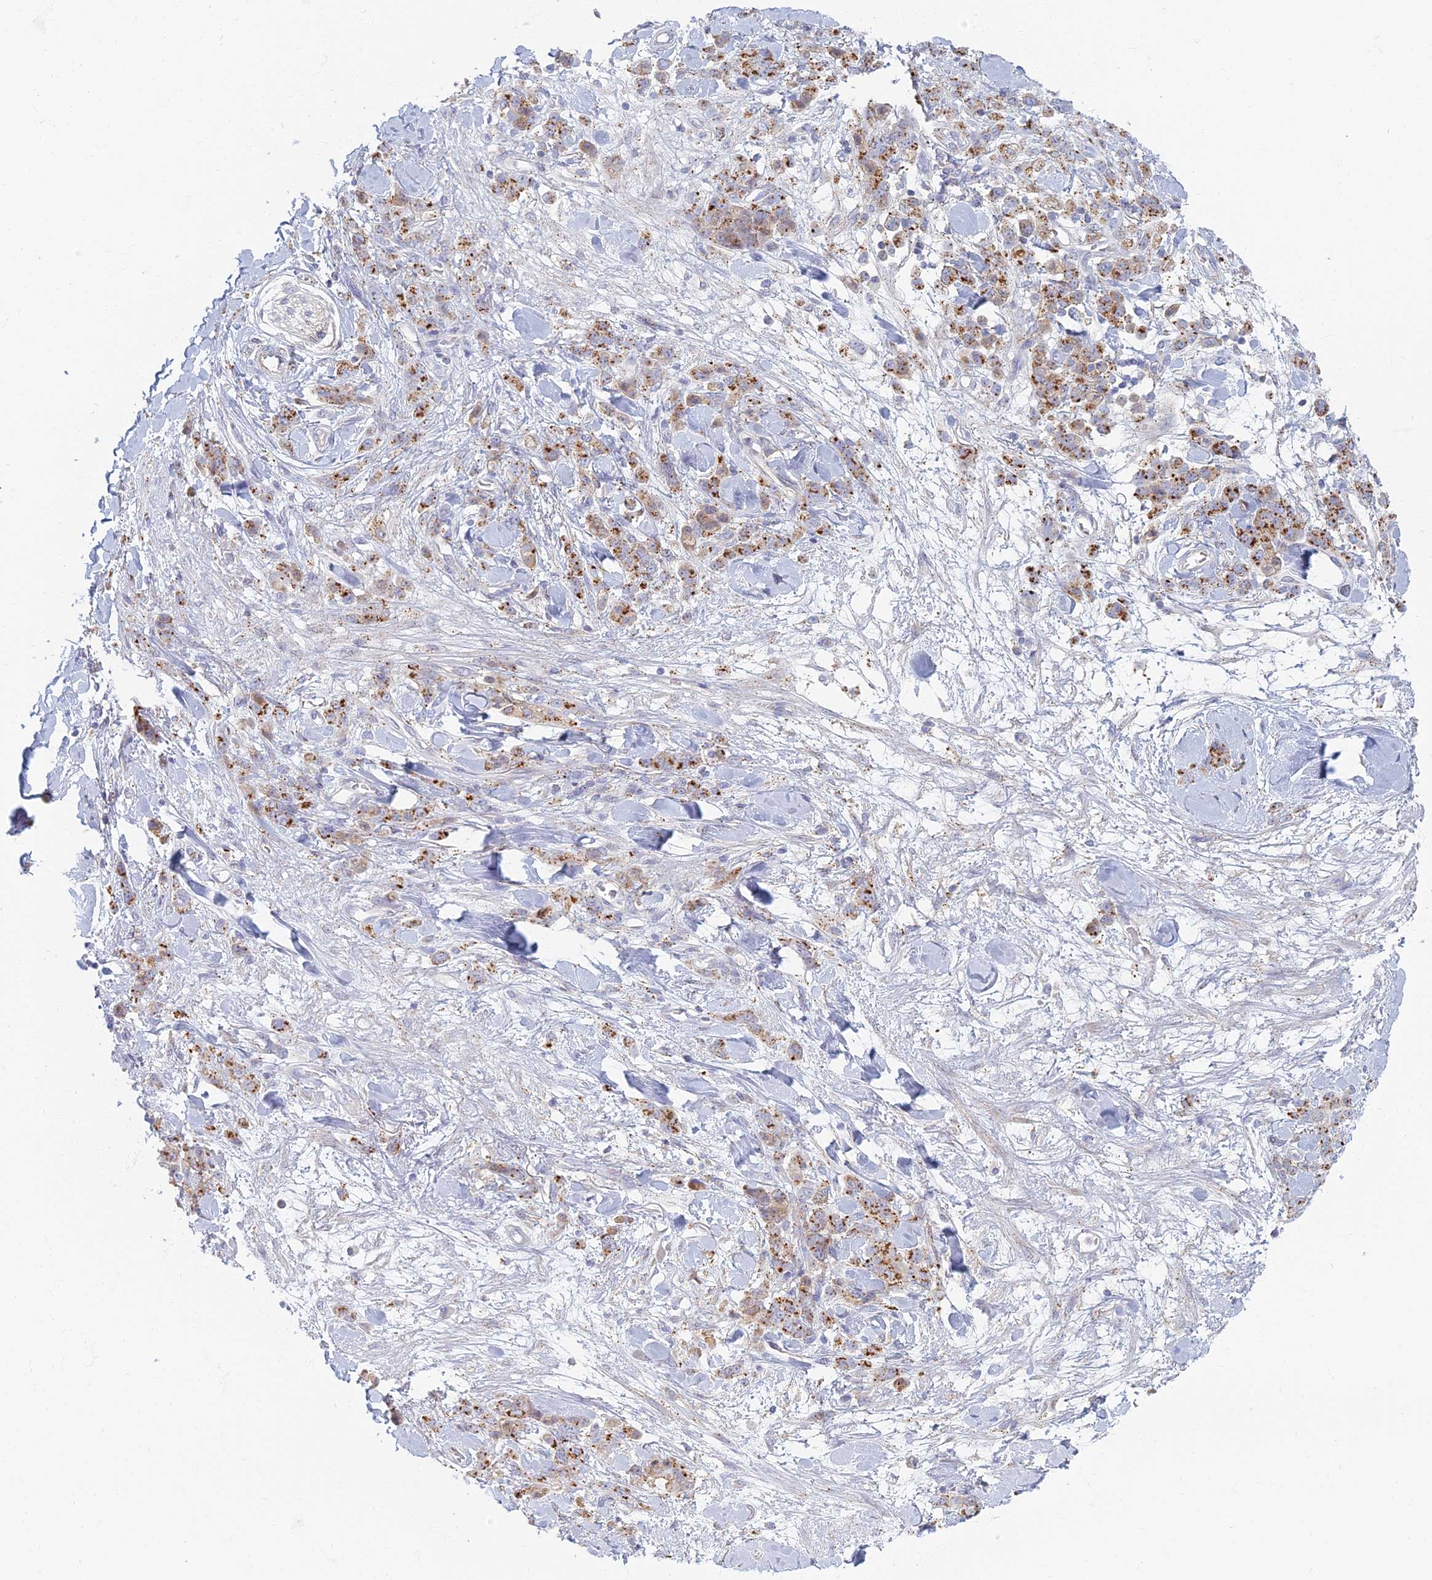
{"staining": {"intensity": "moderate", "quantity": ">75%", "location": "cytoplasmic/membranous"}, "tissue": "stomach cancer", "cell_type": "Tumor cells", "image_type": "cancer", "snomed": [{"axis": "morphology", "description": "Normal tissue, NOS"}, {"axis": "morphology", "description": "Adenocarcinoma, NOS"}, {"axis": "topography", "description": "Stomach"}], "caption": "Immunohistochemistry (IHC) staining of adenocarcinoma (stomach), which displays medium levels of moderate cytoplasmic/membranous staining in about >75% of tumor cells indicating moderate cytoplasmic/membranous protein expression. The staining was performed using DAB (brown) for protein detection and nuclei were counterstained in hematoxylin (blue).", "gene": "CHMP4B", "patient": {"sex": "male", "age": 82}}